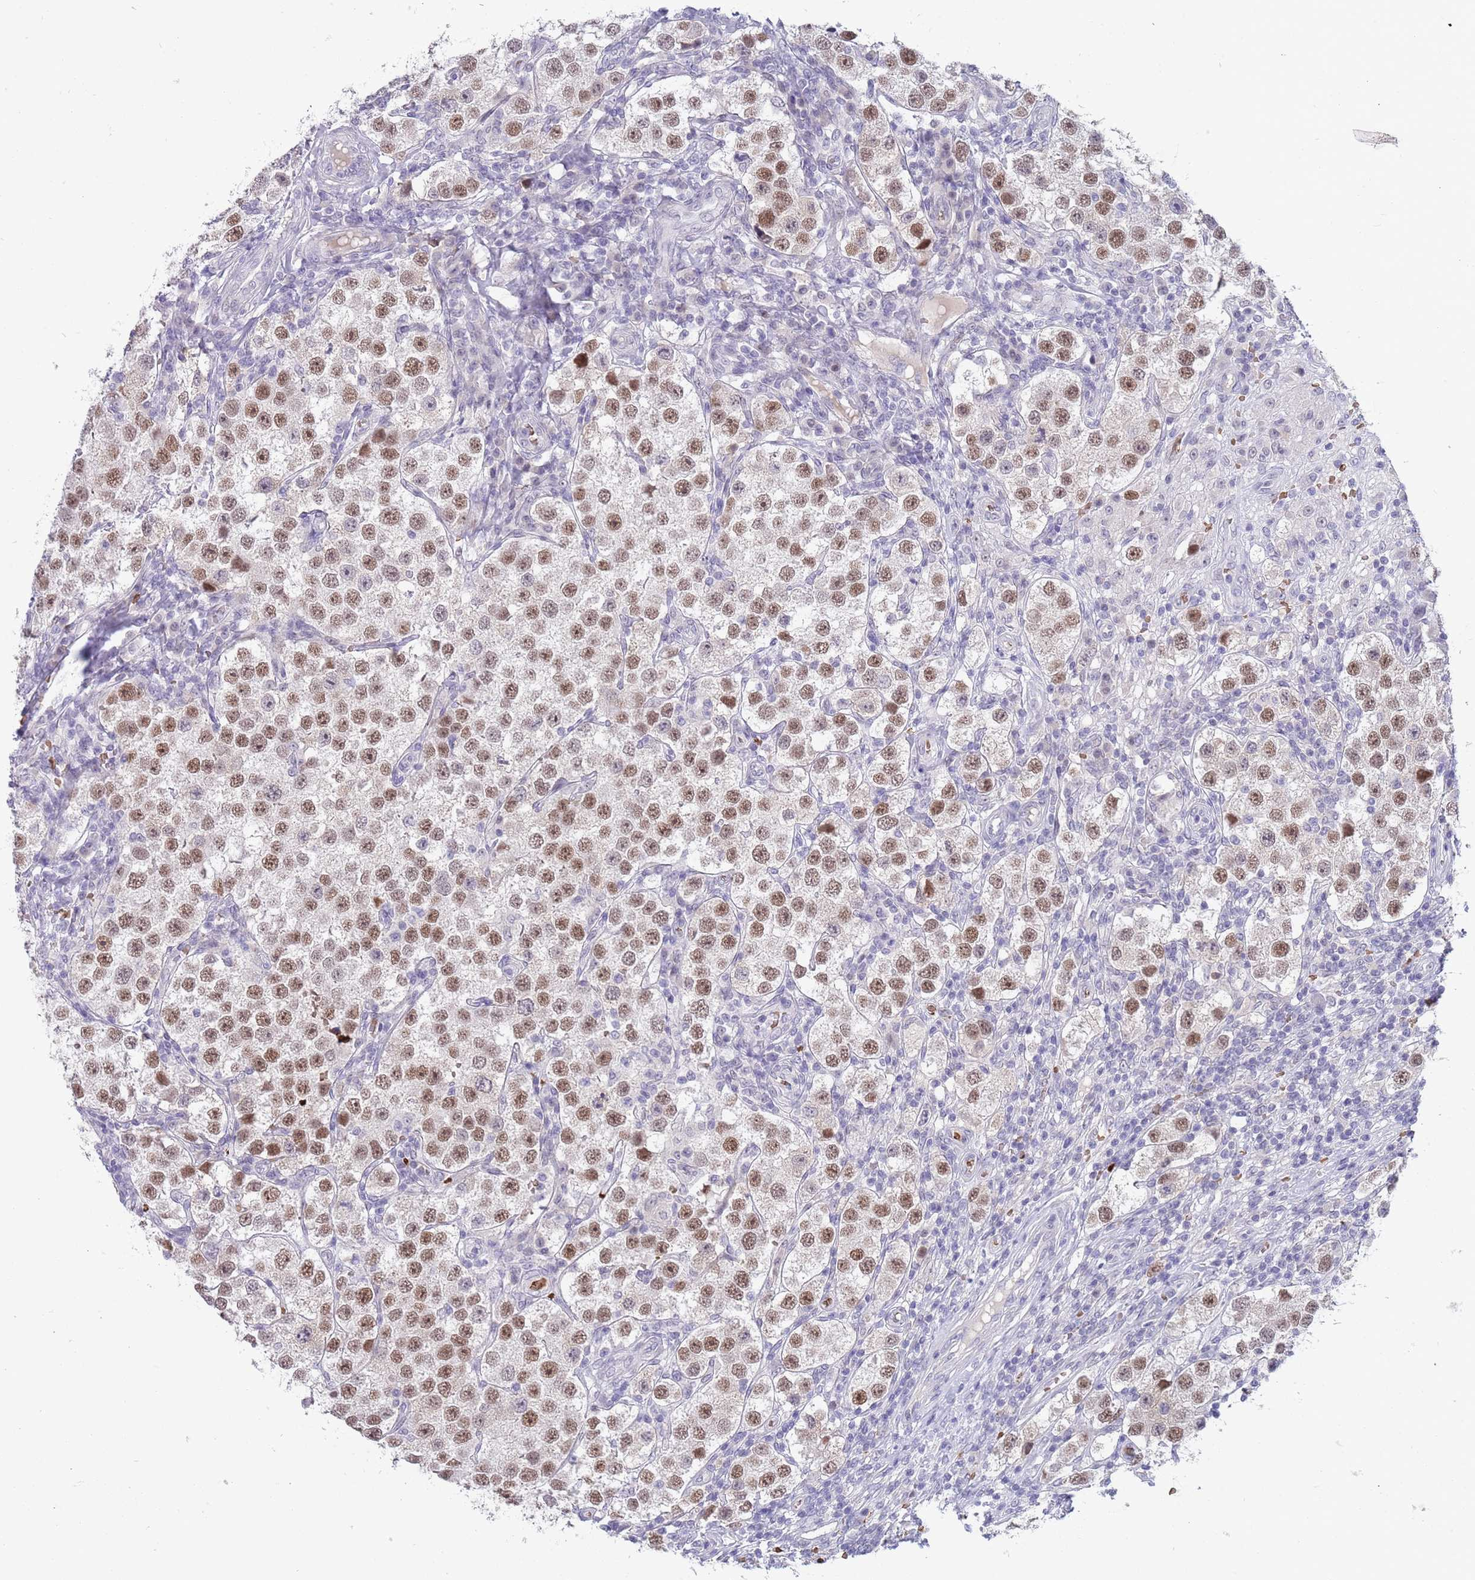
{"staining": {"intensity": "moderate", "quantity": ">75%", "location": "nuclear"}, "tissue": "testis cancer", "cell_type": "Tumor cells", "image_type": "cancer", "snomed": [{"axis": "morphology", "description": "Seminoma, NOS"}, {"axis": "topography", "description": "Testis"}], "caption": "Moderate nuclear staining for a protein is seen in about >75% of tumor cells of testis seminoma using IHC.", "gene": "LYPD6B", "patient": {"sex": "male", "age": 37}}